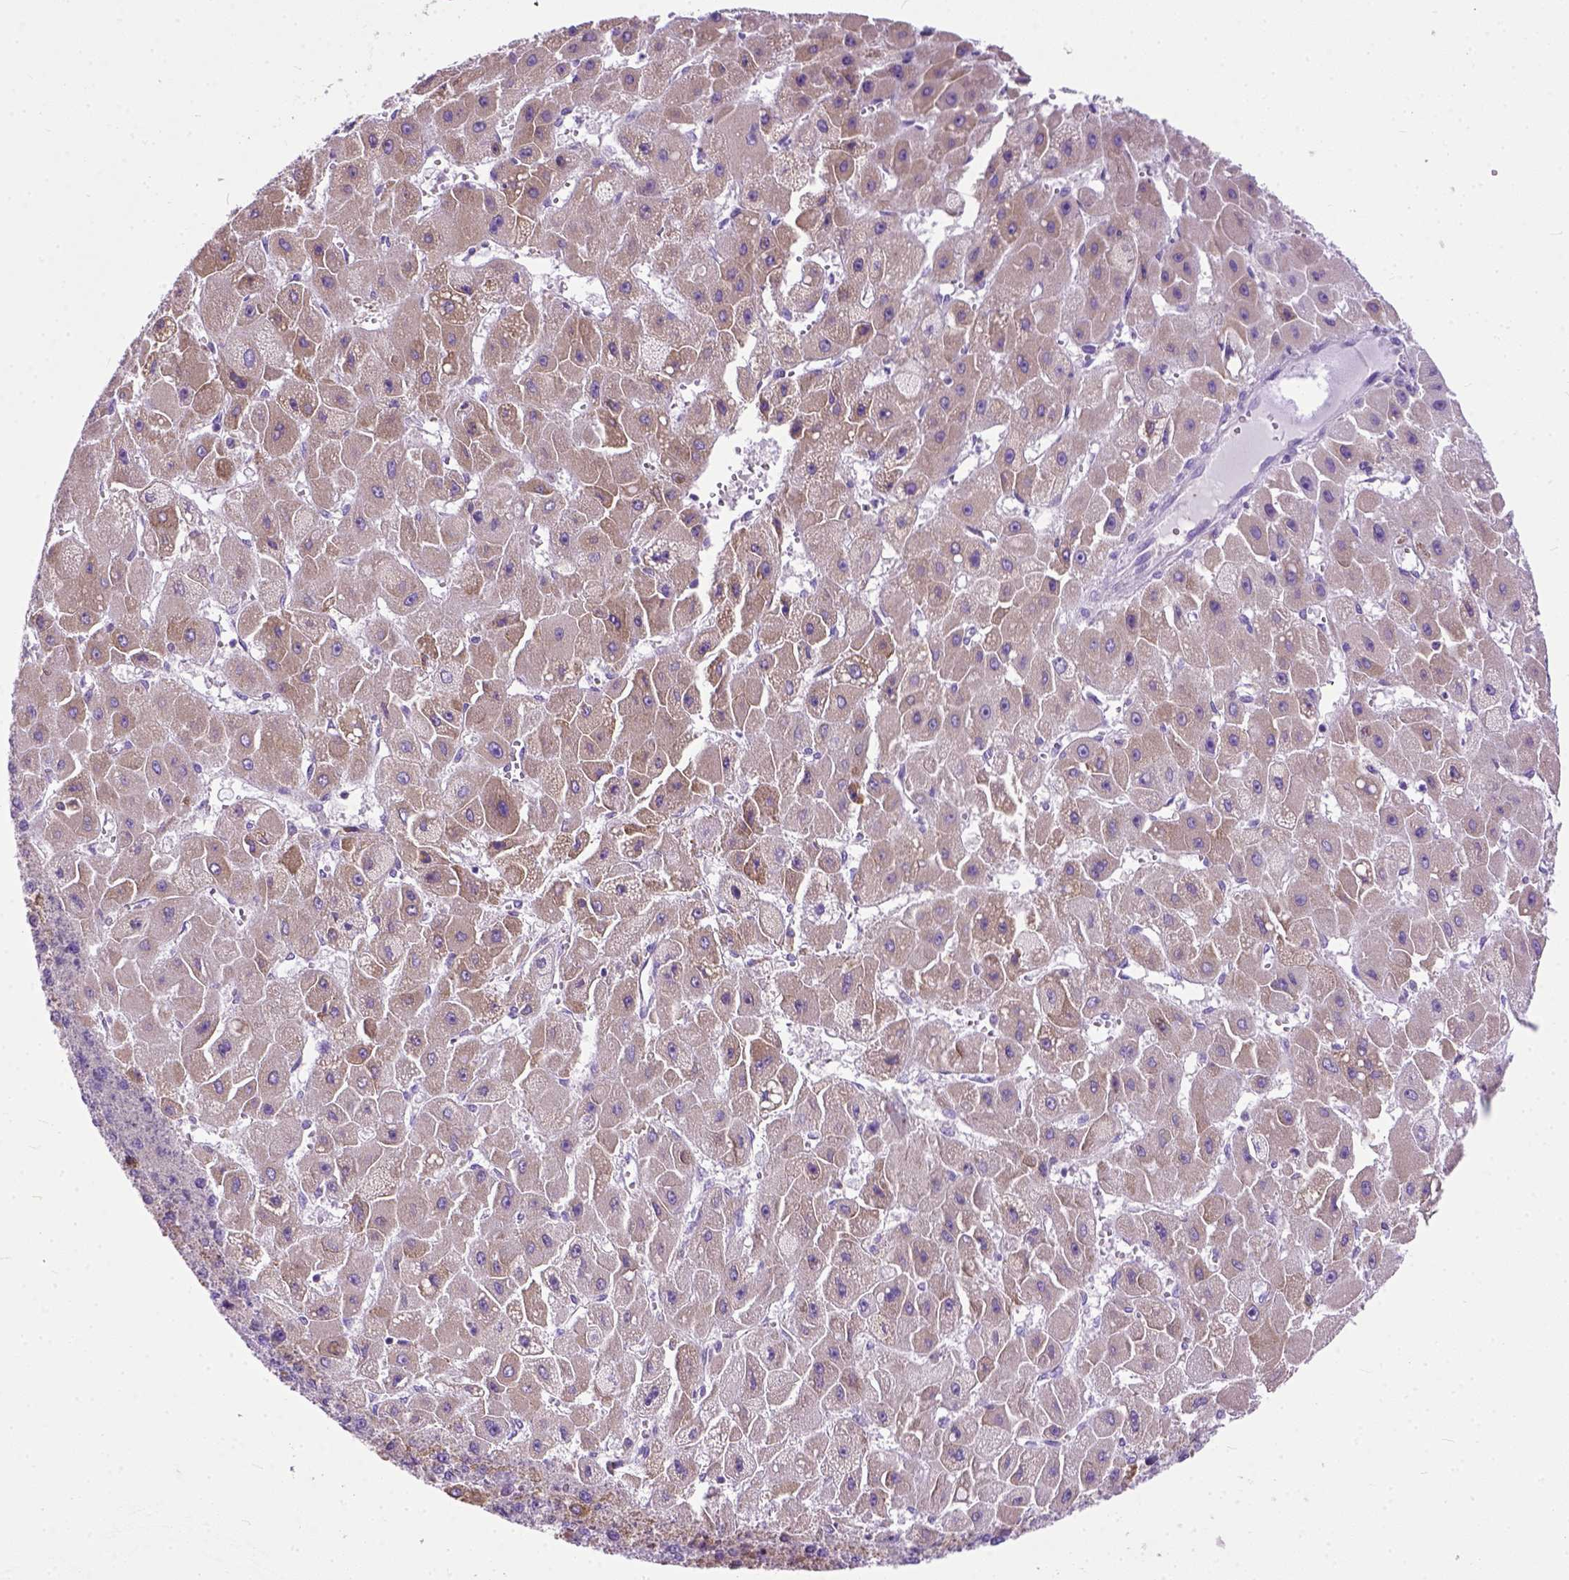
{"staining": {"intensity": "moderate", "quantity": ">75%", "location": "cytoplasmic/membranous"}, "tissue": "liver cancer", "cell_type": "Tumor cells", "image_type": "cancer", "snomed": [{"axis": "morphology", "description": "Carcinoma, Hepatocellular, NOS"}, {"axis": "topography", "description": "Liver"}], "caption": "Human hepatocellular carcinoma (liver) stained for a protein (brown) reveals moderate cytoplasmic/membranous positive positivity in about >75% of tumor cells.", "gene": "PLK4", "patient": {"sex": "female", "age": 25}}